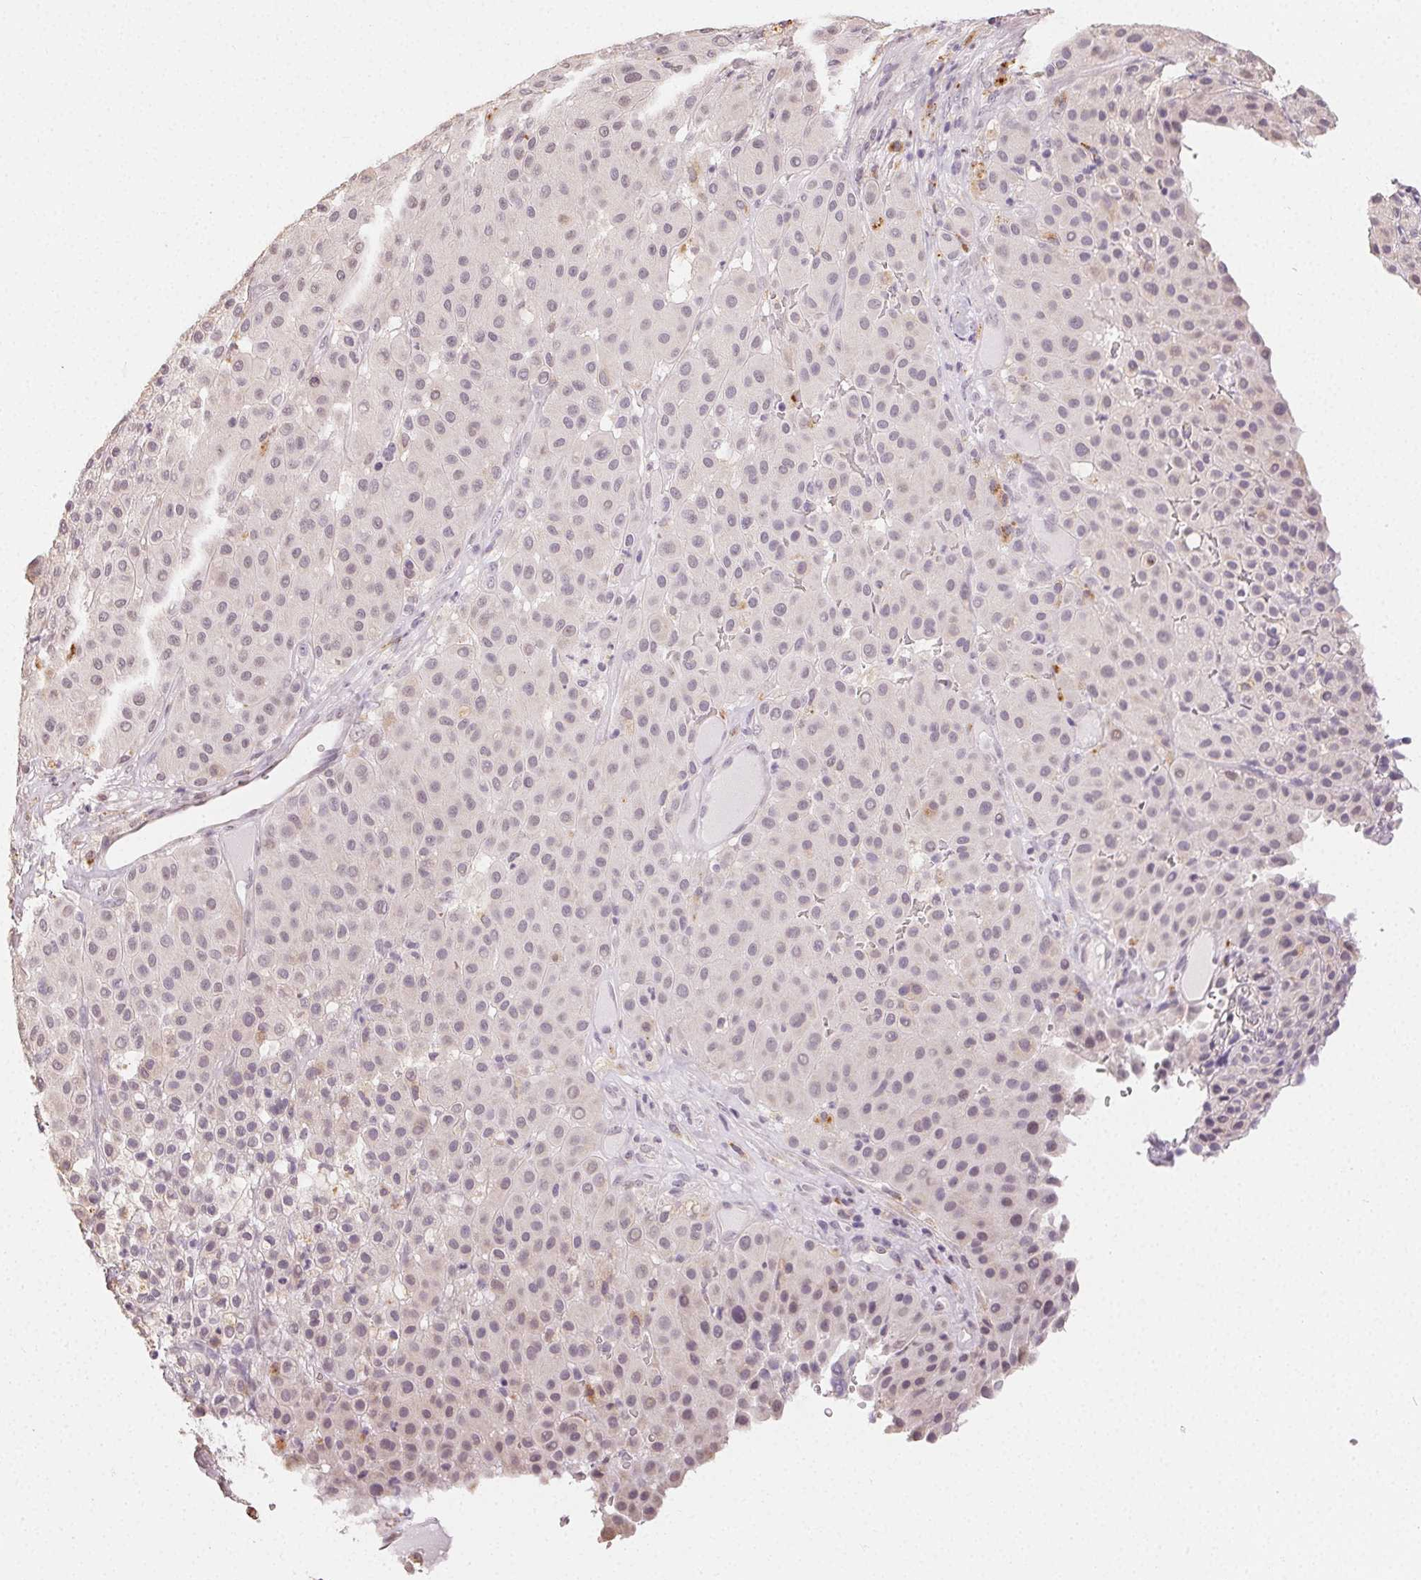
{"staining": {"intensity": "weak", "quantity": "<25%", "location": "cytoplasmic/membranous"}, "tissue": "melanoma", "cell_type": "Tumor cells", "image_type": "cancer", "snomed": [{"axis": "morphology", "description": "Malignant melanoma, Metastatic site"}, {"axis": "topography", "description": "Smooth muscle"}], "caption": "High magnification brightfield microscopy of malignant melanoma (metastatic site) stained with DAB (brown) and counterstained with hematoxylin (blue): tumor cells show no significant staining.", "gene": "TMEM174", "patient": {"sex": "male", "age": 41}}